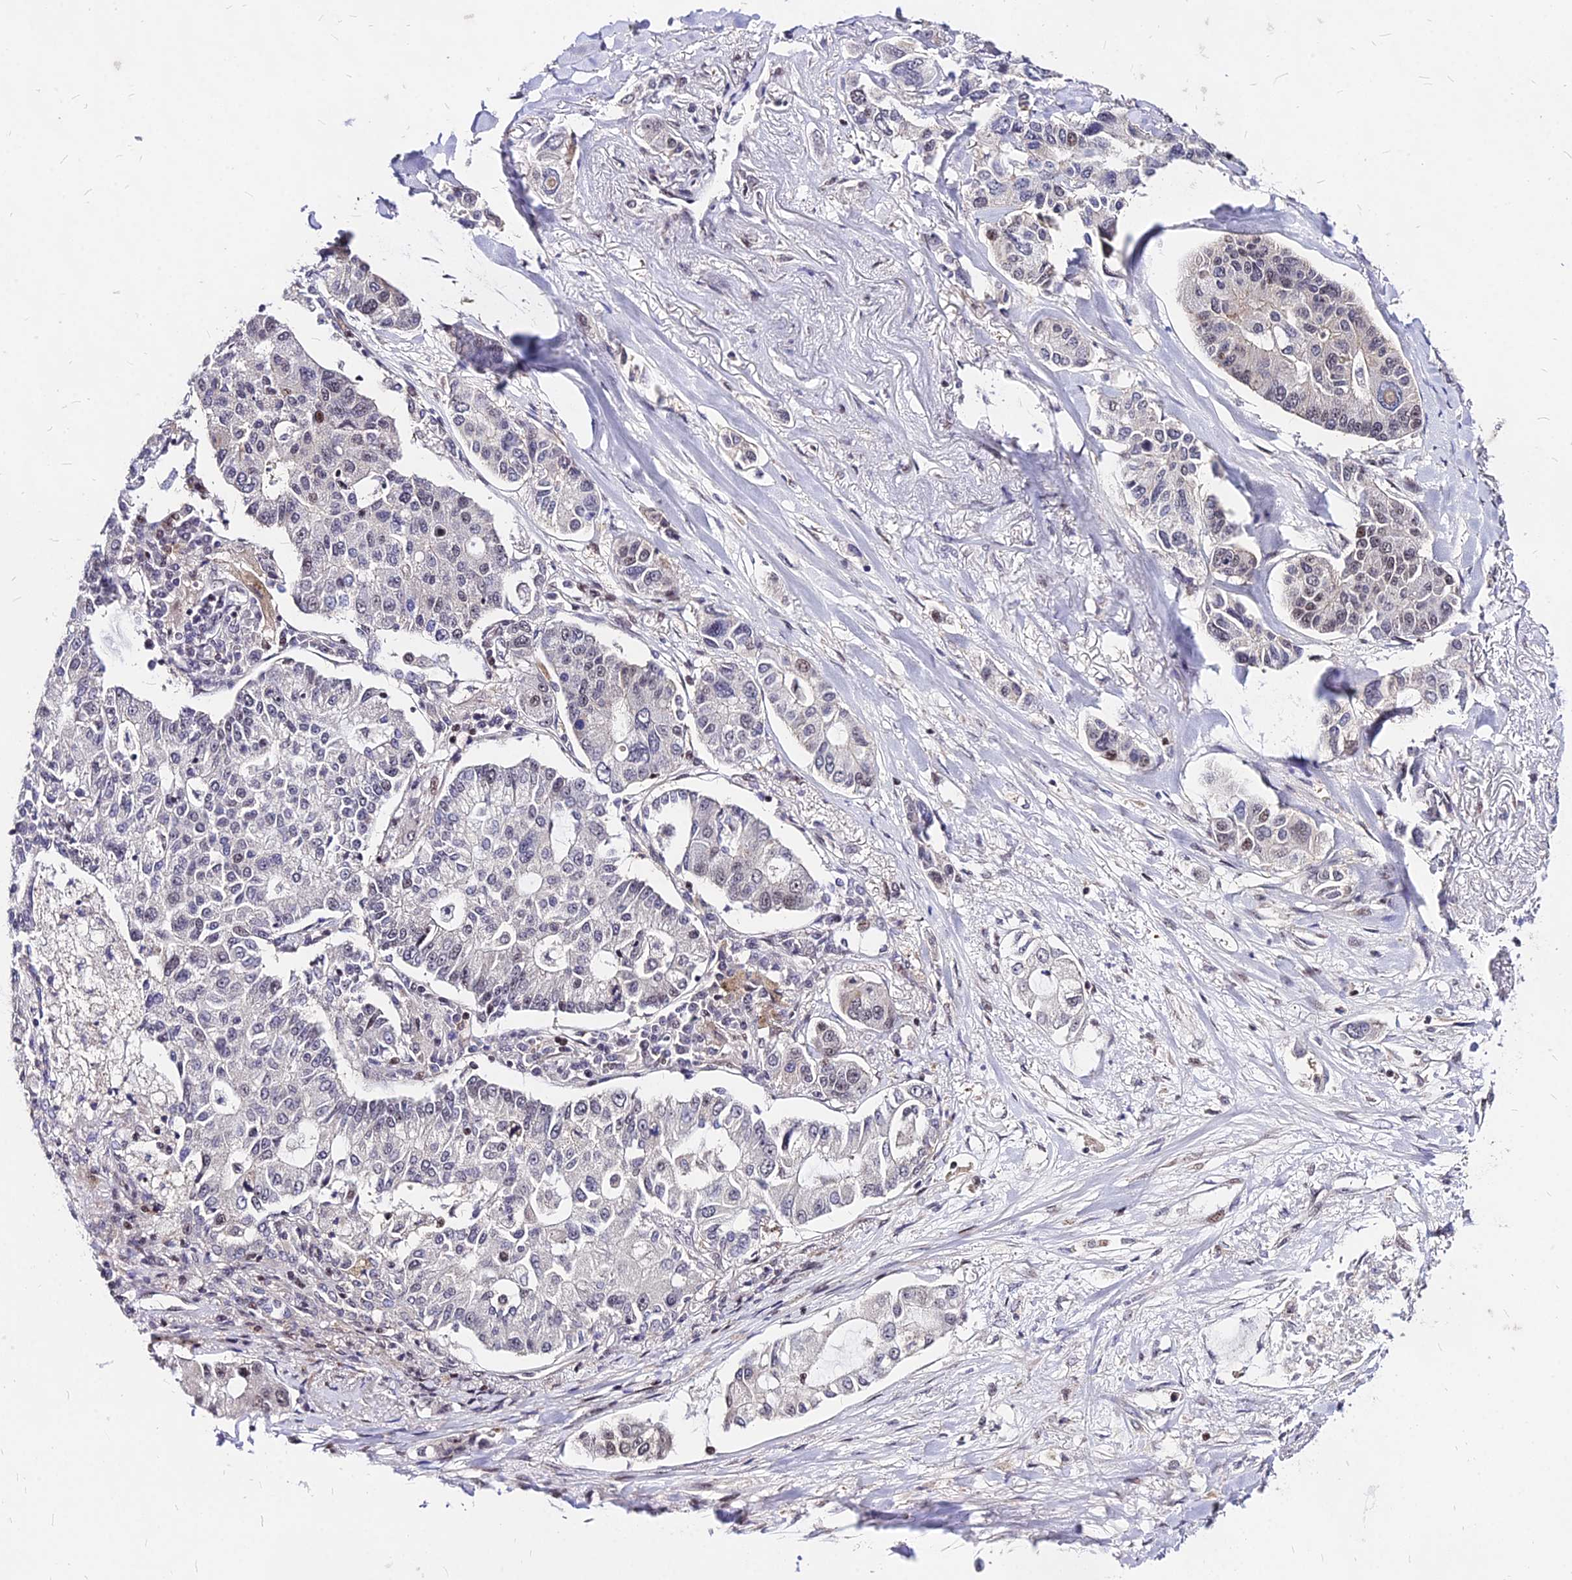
{"staining": {"intensity": "negative", "quantity": "none", "location": "none"}, "tissue": "lung cancer", "cell_type": "Tumor cells", "image_type": "cancer", "snomed": [{"axis": "morphology", "description": "Adenocarcinoma, NOS"}, {"axis": "topography", "description": "Lung"}], "caption": "High magnification brightfield microscopy of lung cancer (adenocarcinoma) stained with DAB (brown) and counterstained with hematoxylin (blue): tumor cells show no significant expression.", "gene": "DDX55", "patient": {"sex": "male", "age": 49}}